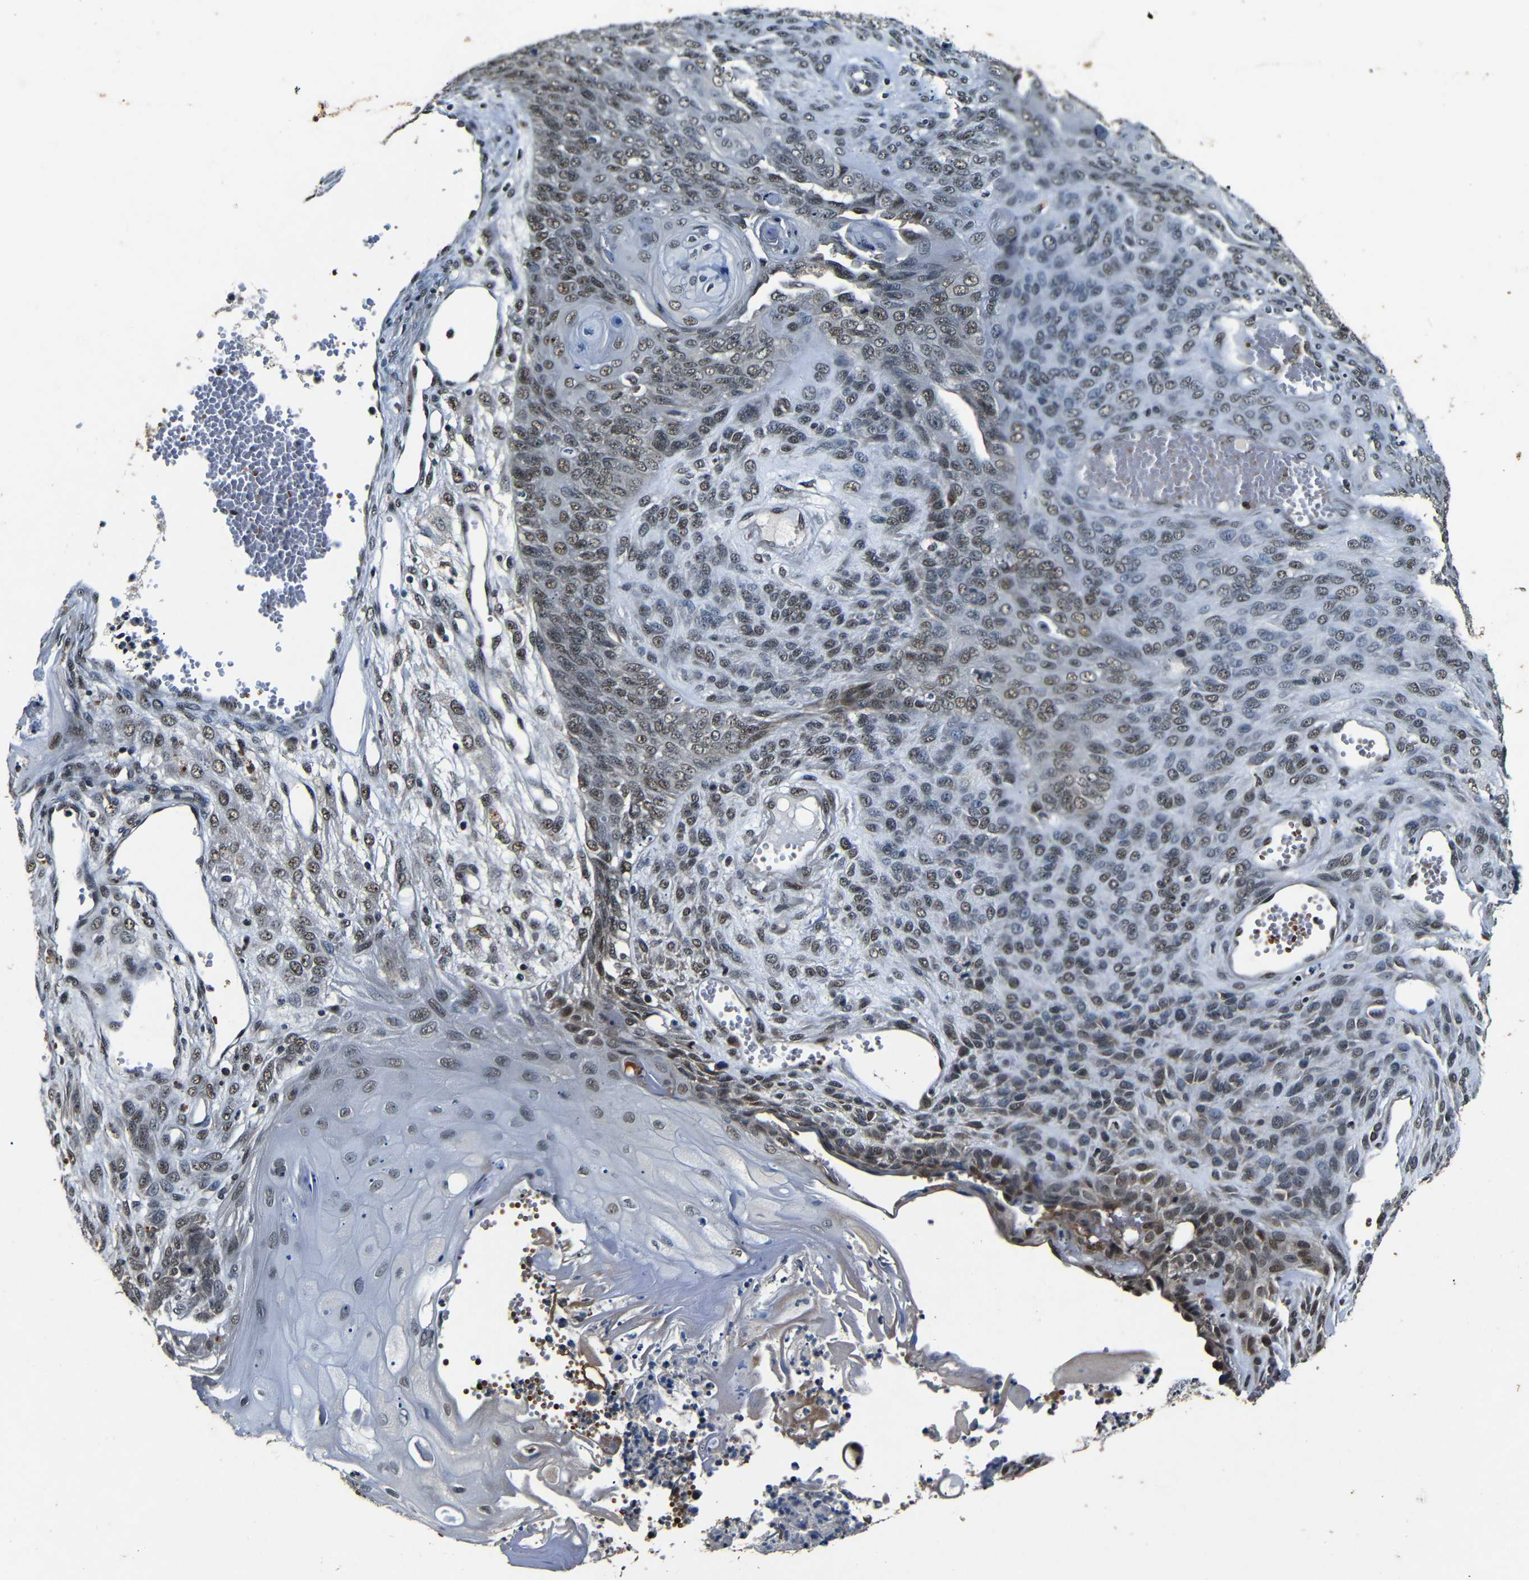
{"staining": {"intensity": "weak", "quantity": ">75%", "location": "nuclear"}, "tissue": "endometrial cancer", "cell_type": "Tumor cells", "image_type": "cancer", "snomed": [{"axis": "morphology", "description": "Adenocarcinoma, NOS"}, {"axis": "topography", "description": "Endometrium"}], "caption": "IHC (DAB (3,3'-diaminobenzidine)) staining of human endometrial adenocarcinoma reveals weak nuclear protein positivity in about >75% of tumor cells.", "gene": "FOXD4", "patient": {"sex": "female", "age": 32}}